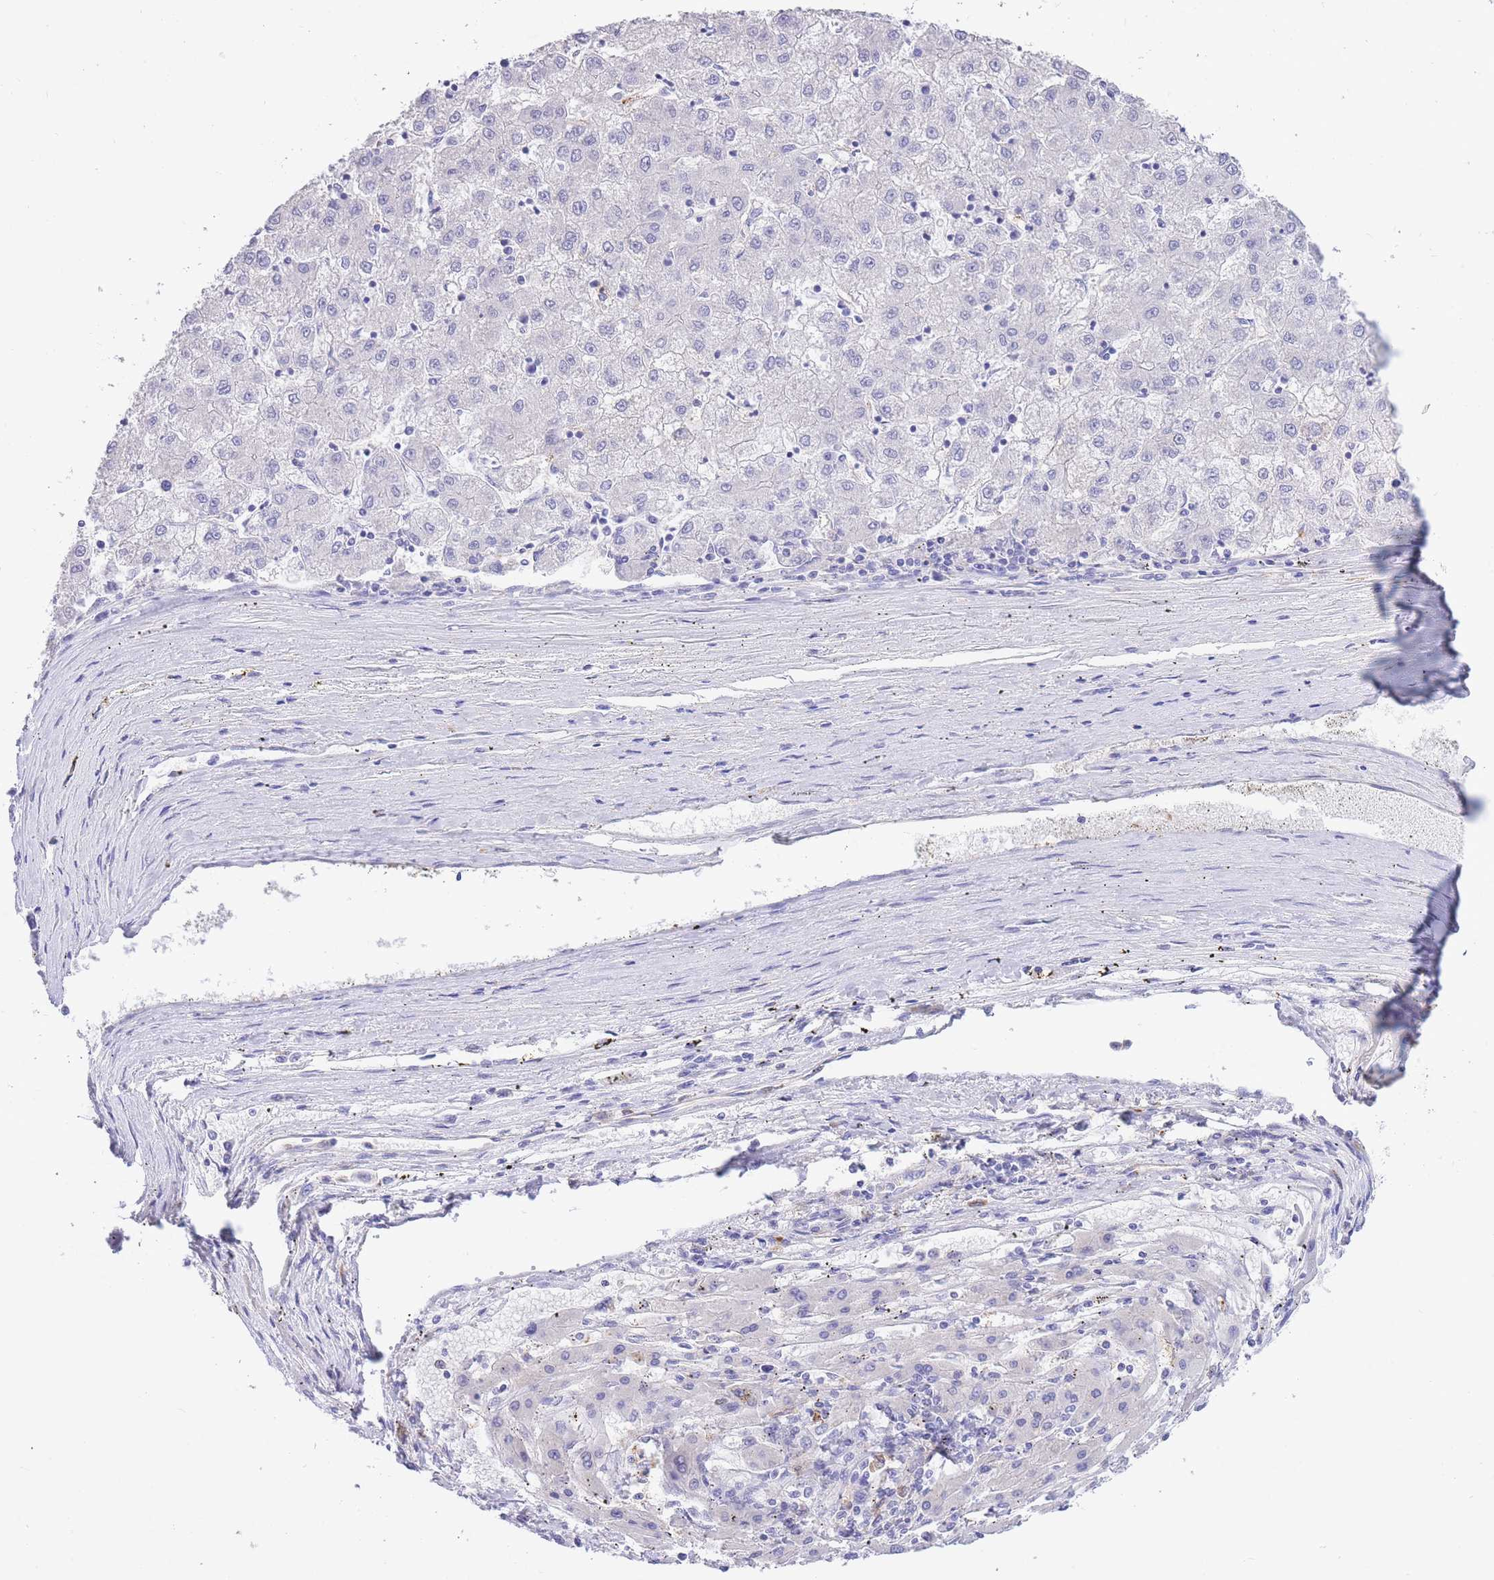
{"staining": {"intensity": "negative", "quantity": "none", "location": "none"}, "tissue": "liver cancer", "cell_type": "Tumor cells", "image_type": "cancer", "snomed": [{"axis": "morphology", "description": "Carcinoma, Hepatocellular, NOS"}, {"axis": "topography", "description": "Liver"}], "caption": "Immunohistochemical staining of human hepatocellular carcinoma (liver) exhibits no significant expression in tumor cells. The staining is performed using DAB brown chromogen with nuclei counter-stained in using hematoxylin.", "gene": "NAMPT", "patient": {"sex": "male", "age": 72}}